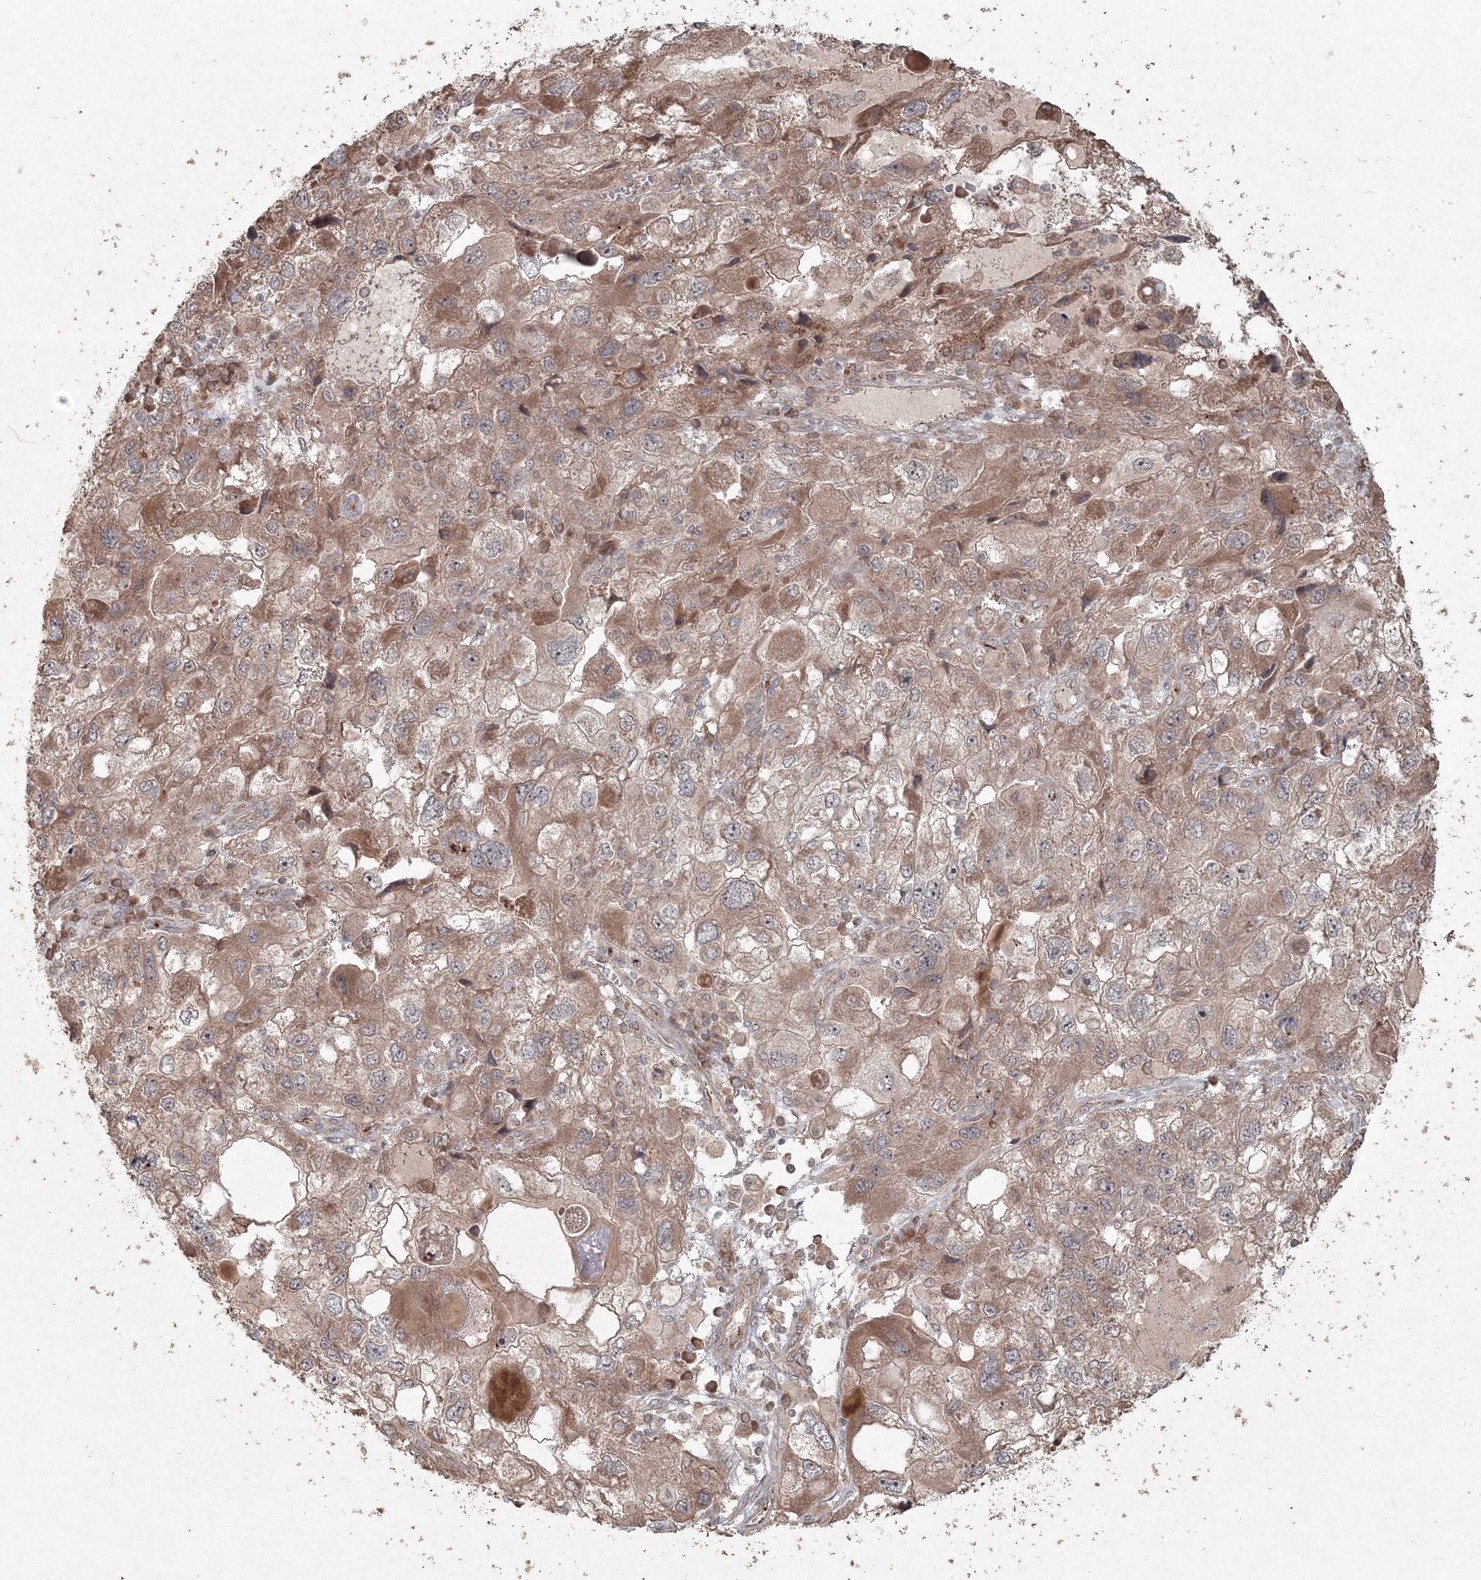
{"staining": {"intensity": "moderate", "quantity": ">75%", "location": "cytoplasmic/membranous"}, "tissue": "endometrial cancer", "cell_type": "Tumor cells", "image_type": "cancer", "snomed": [{"axis": "morphology", "description": "Adenocarcinoma, NOS"}, {"axis": "topography", "description": "Endometrium"}], "caption": "Protein expression analysis of human endometrial cancer (adenocarcinoma) reveals moderate cytoplasmic/membranous expression in about >75% of tumor cells.", "gene": "ANAPC16", "patient": {"sex": "female", "age": 49}}